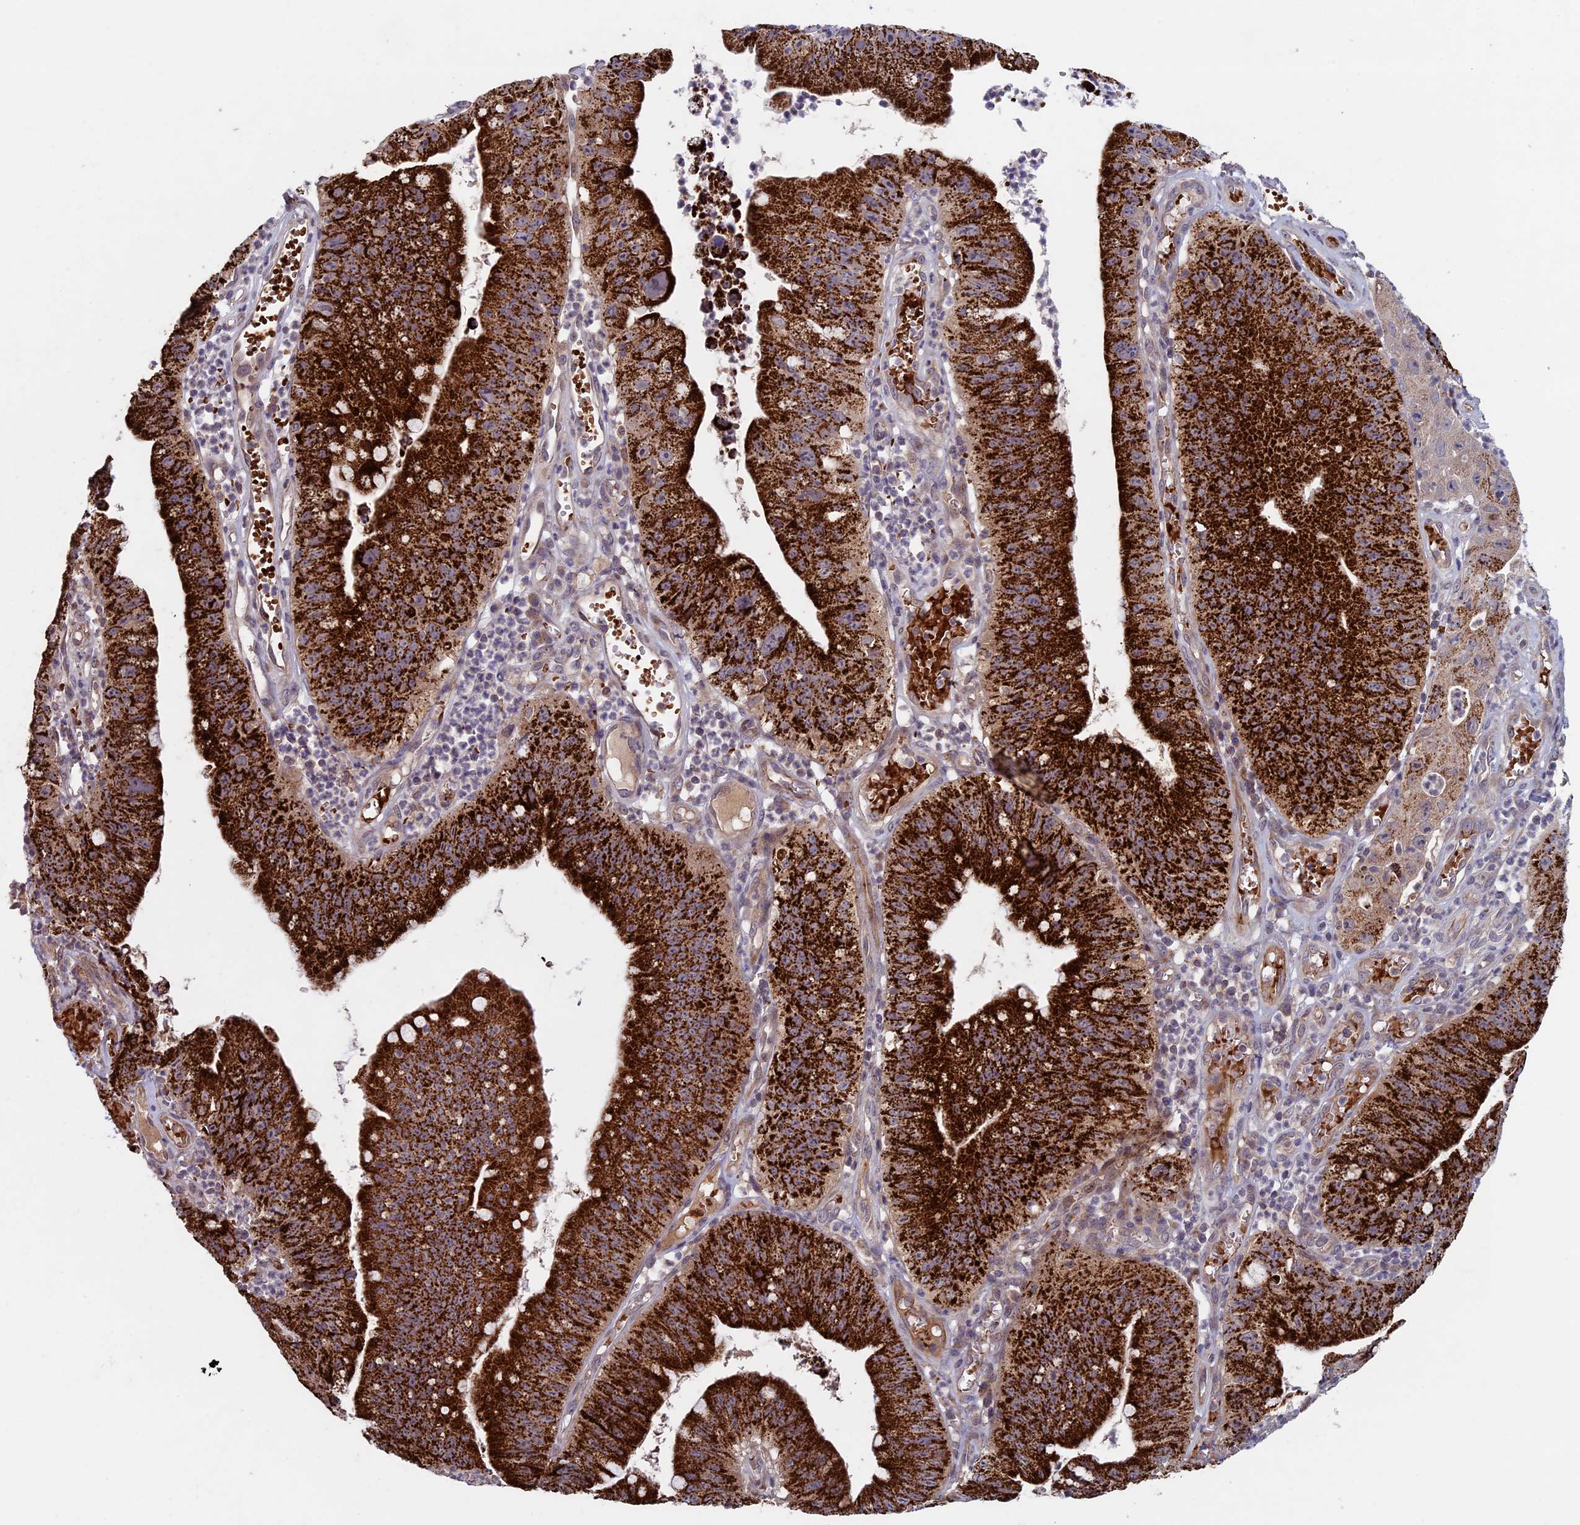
{"staining": {"intensity": "strong", "quantity": ">75%", "location": "cytoplasmic/membranous"}, "tissue": "stomach cancer", "cell_type": "Tumor cells", "image_type": "cancer", "snomed": [{"axis": "morphology", "description": "Adenocarcinoma, NOS"}, {"axis": "topography", "description": "Stomach"}], "caption": "Protein staining shows strong cytoplasmic/membranous staining in about >75% of tumor cells in stomach adenocarcinoma. The protein is shown in brown color, while the nuclei are stained blue.", "gene": "RCCD1", "patient": {"sex": "male", "age": 59}}